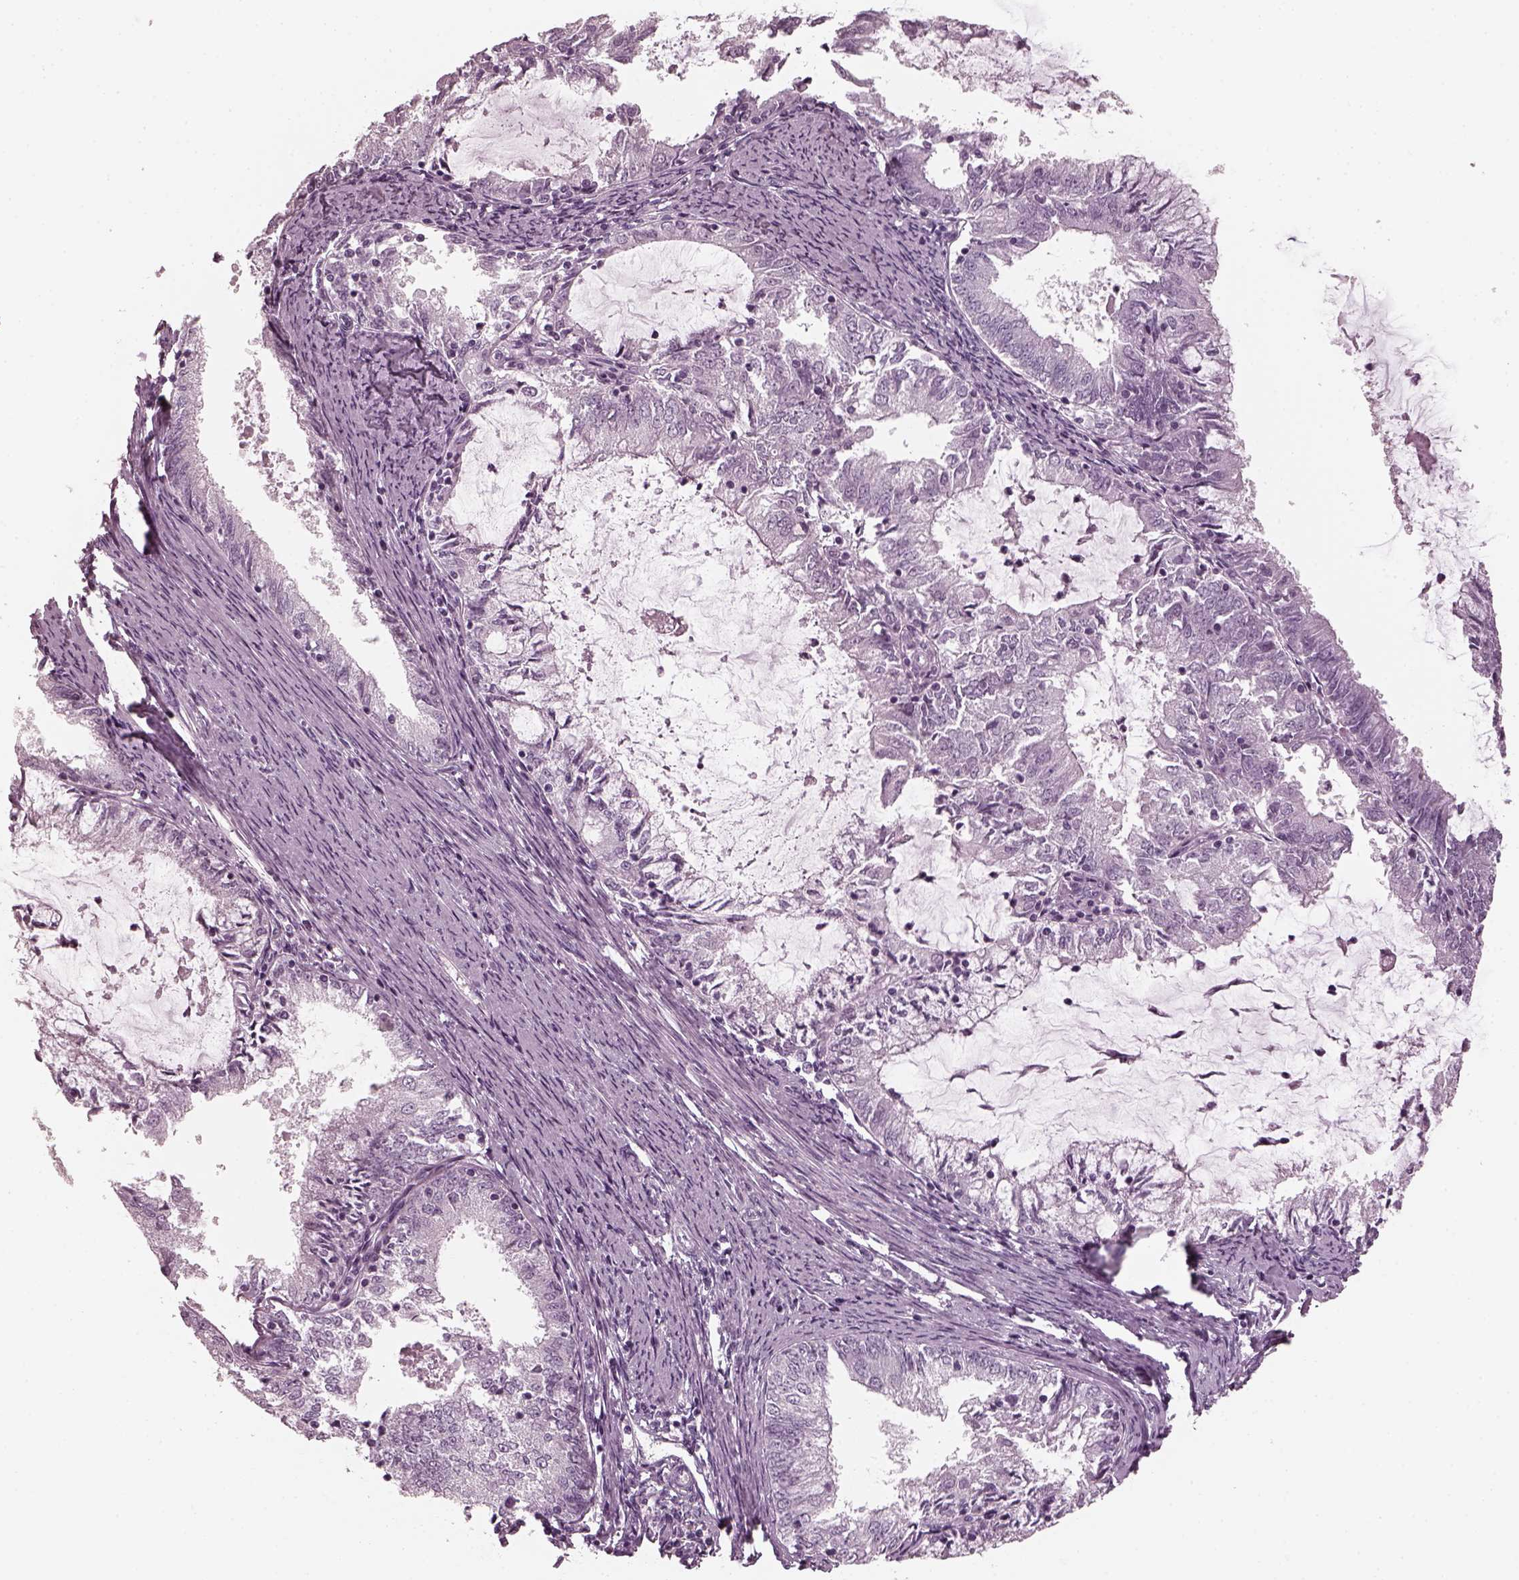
{"staining": {"intensity": "negative", "quantity": "none", "location": "none"}, "tissue": "endometrial cancer", "cell_type": "Tumor cells", "image_type": "cancer", "snomed": [{"axis": "morphology", "description": "Adenocarcinoma, NOS"}, {"axis": "topography", "description": "Endometrium"}], "caption": "Tumor cells show no significant expression in endometrial adenocarcinoma.", "gene": "RCVRN", "patient": {"sex": "female", "age": 57}}